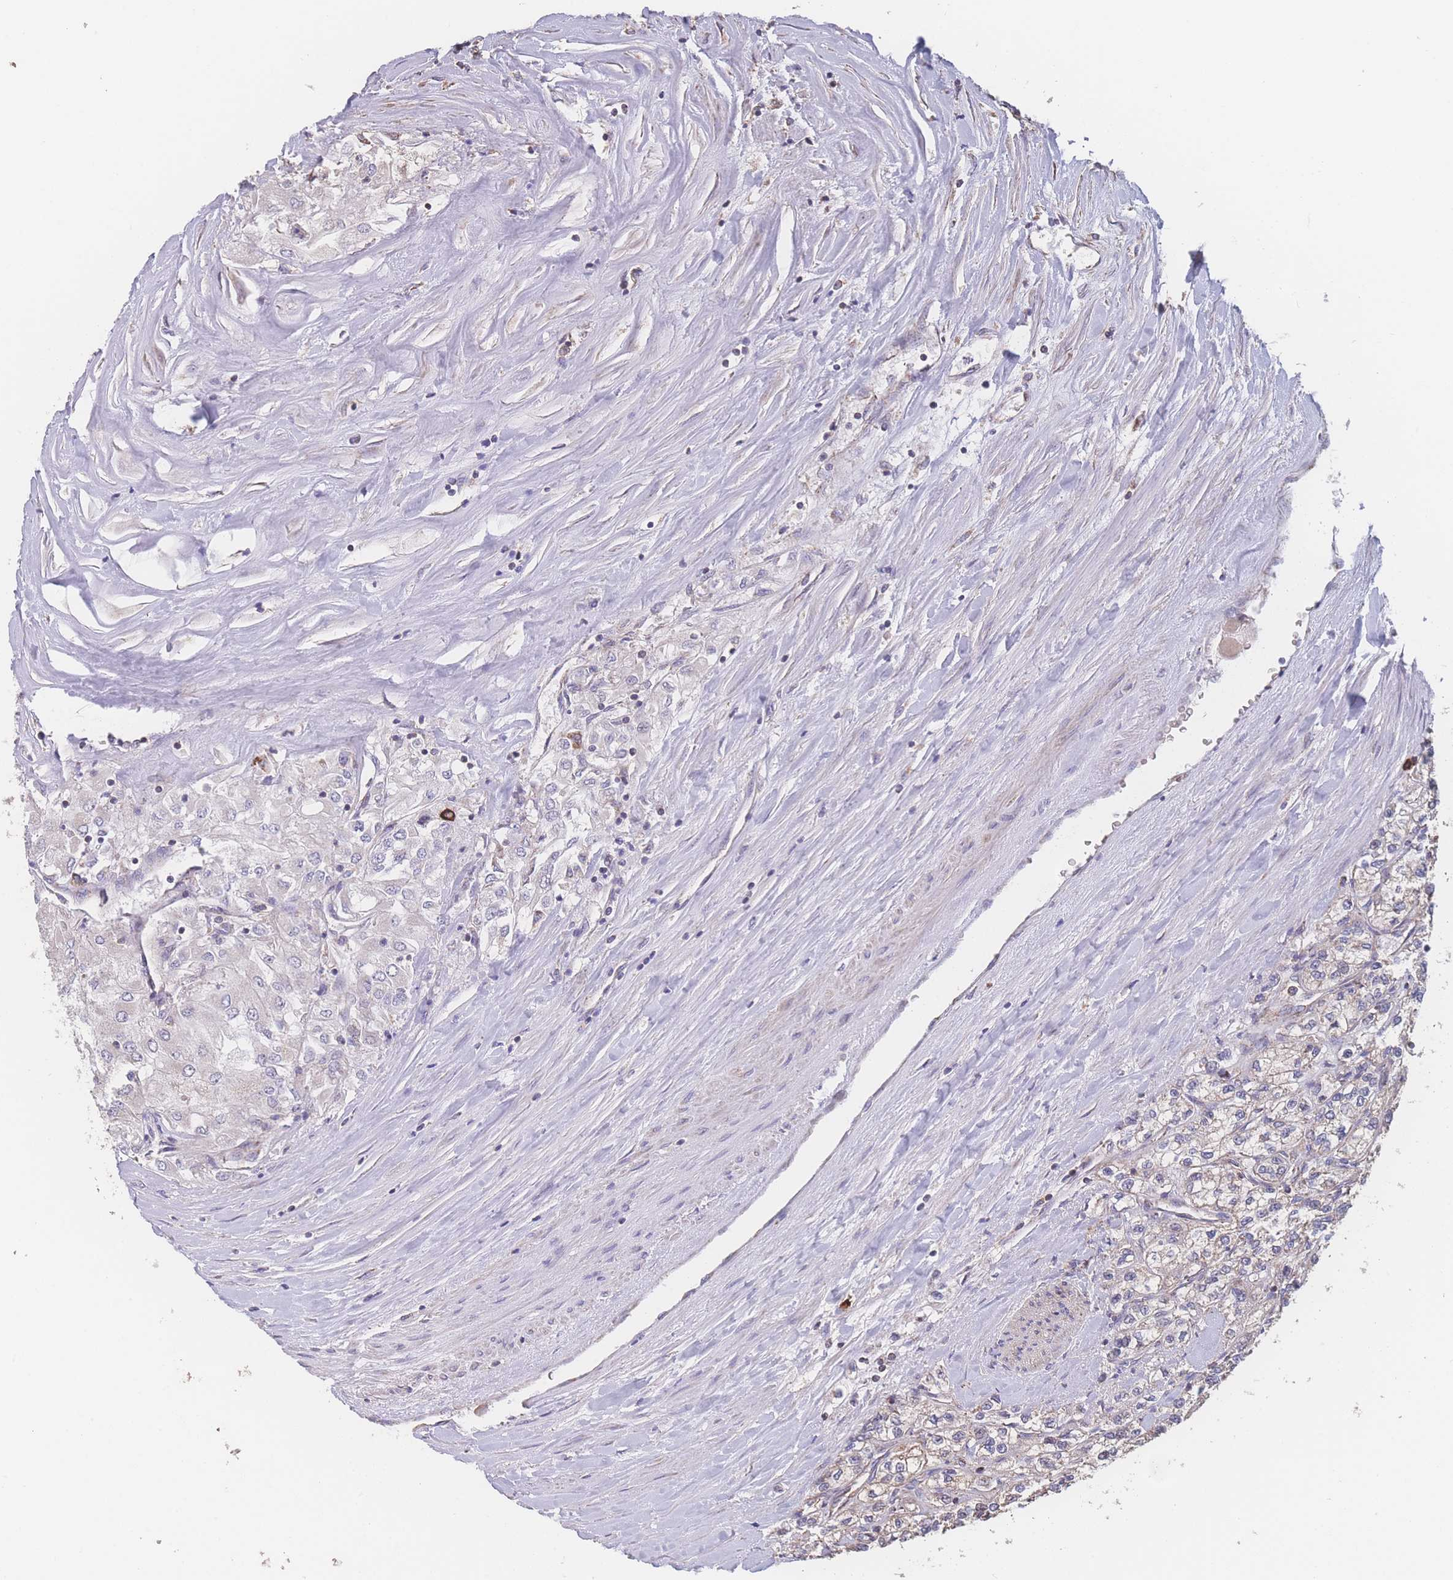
{"staining": {"intensity": "weak", "quantity": "<25%", "location": "cytoplasmic/membranous"}, "tissue": "renal cancer", "cell_type": "Tumor cells", "image_type": "cancer", "snomed": [{"axis": "morphology", "description": "Adenocarcinoma, NOS"}, {"axis": "topography", "description": "Kidney"}], "caption": "Human renal cancer stained for a protein using immunohistochemistry exhibits no staining in tumor cells.", "gene": "SGSM3", "patient": {"sex": "male", "age": 80}}